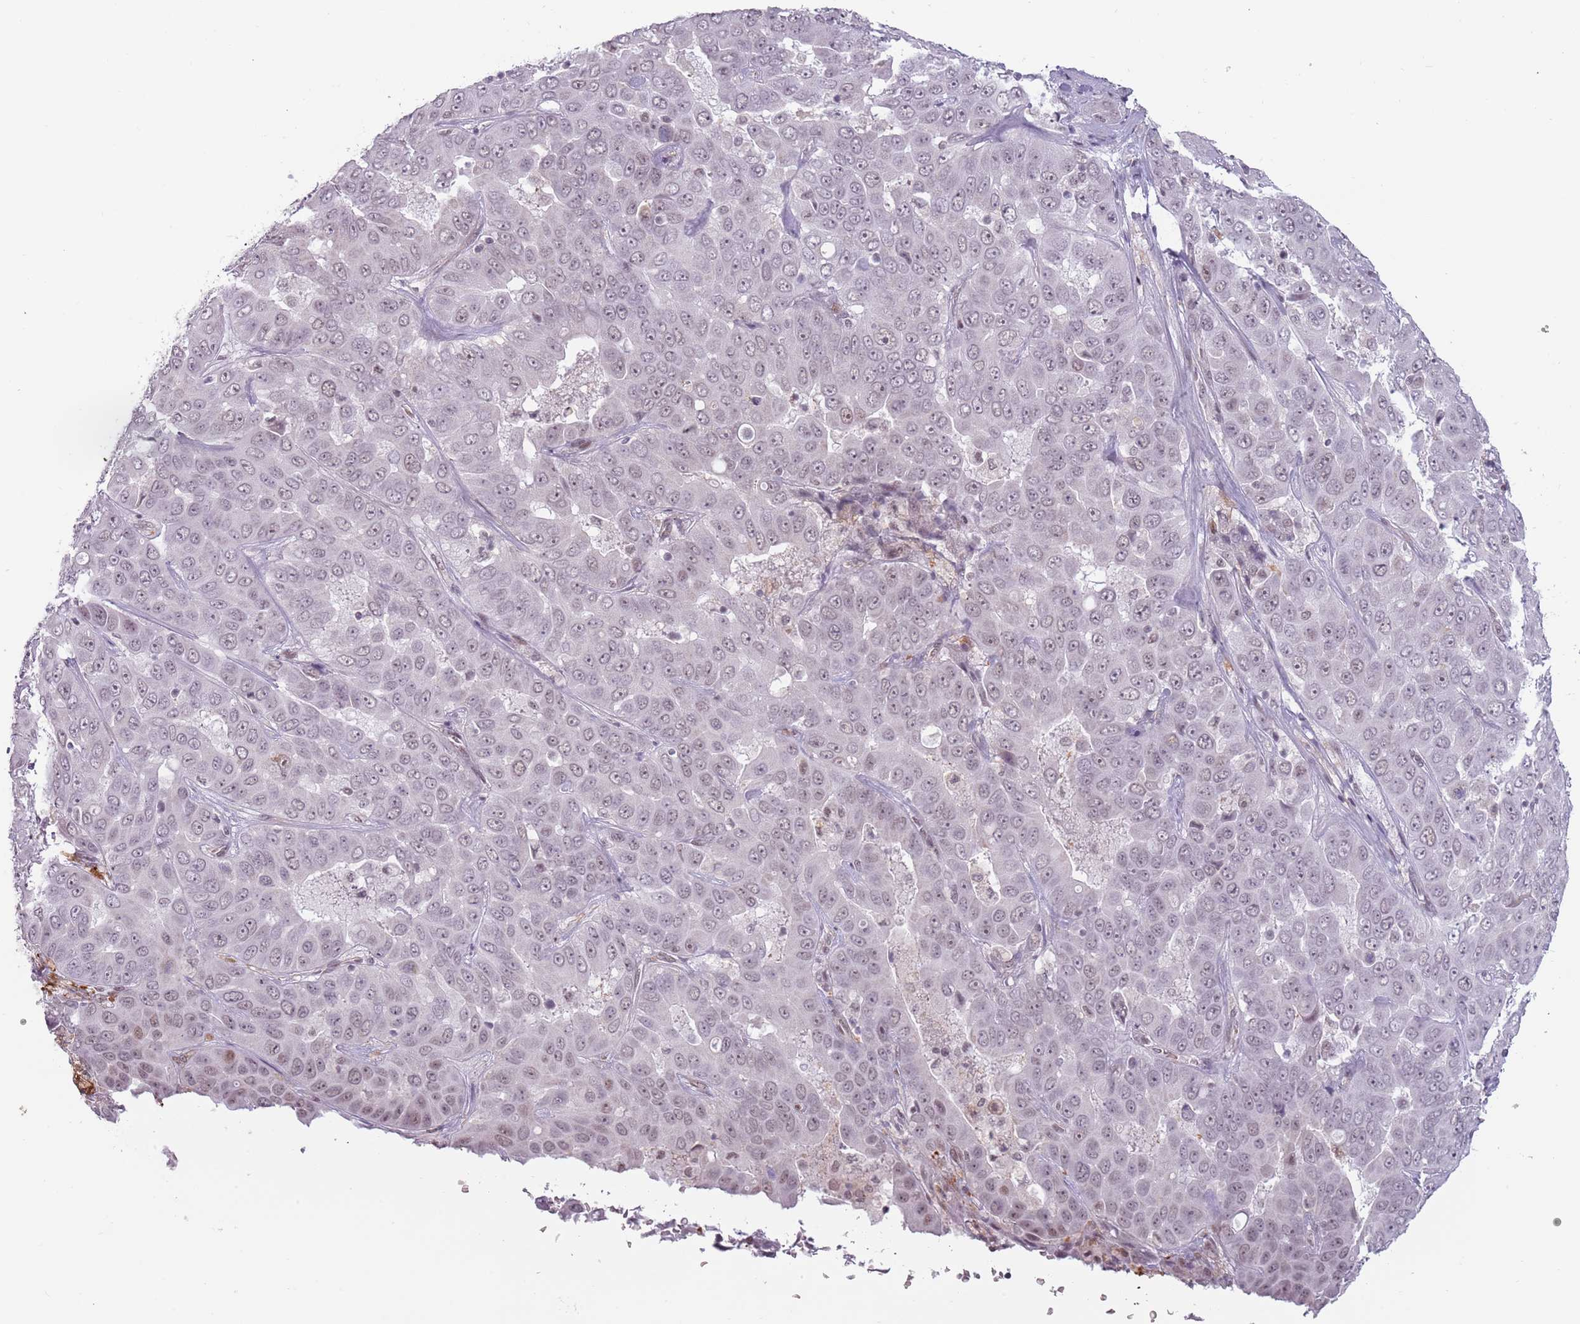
{"staining": {"intensity": "weak", "quantity": "<25%", "location": "nuclear"}, "tissue": "liver cancer", "cell_type": "Tumor cells", "image_type": "cancer", "snomed": [{"axis": "morphology", "description": "Cholangiocarcinoma"}, {"axis": "topography", "description": "Liver"}], "caption": "Immunohistochemistry (IHC) photomicrograph of liver cholangiocarcinoma stained for a protein (brown), which exhibits no expression in tumor cells.", "gene": "REXO4", "patient": {"sex": "female", "age": 52}}